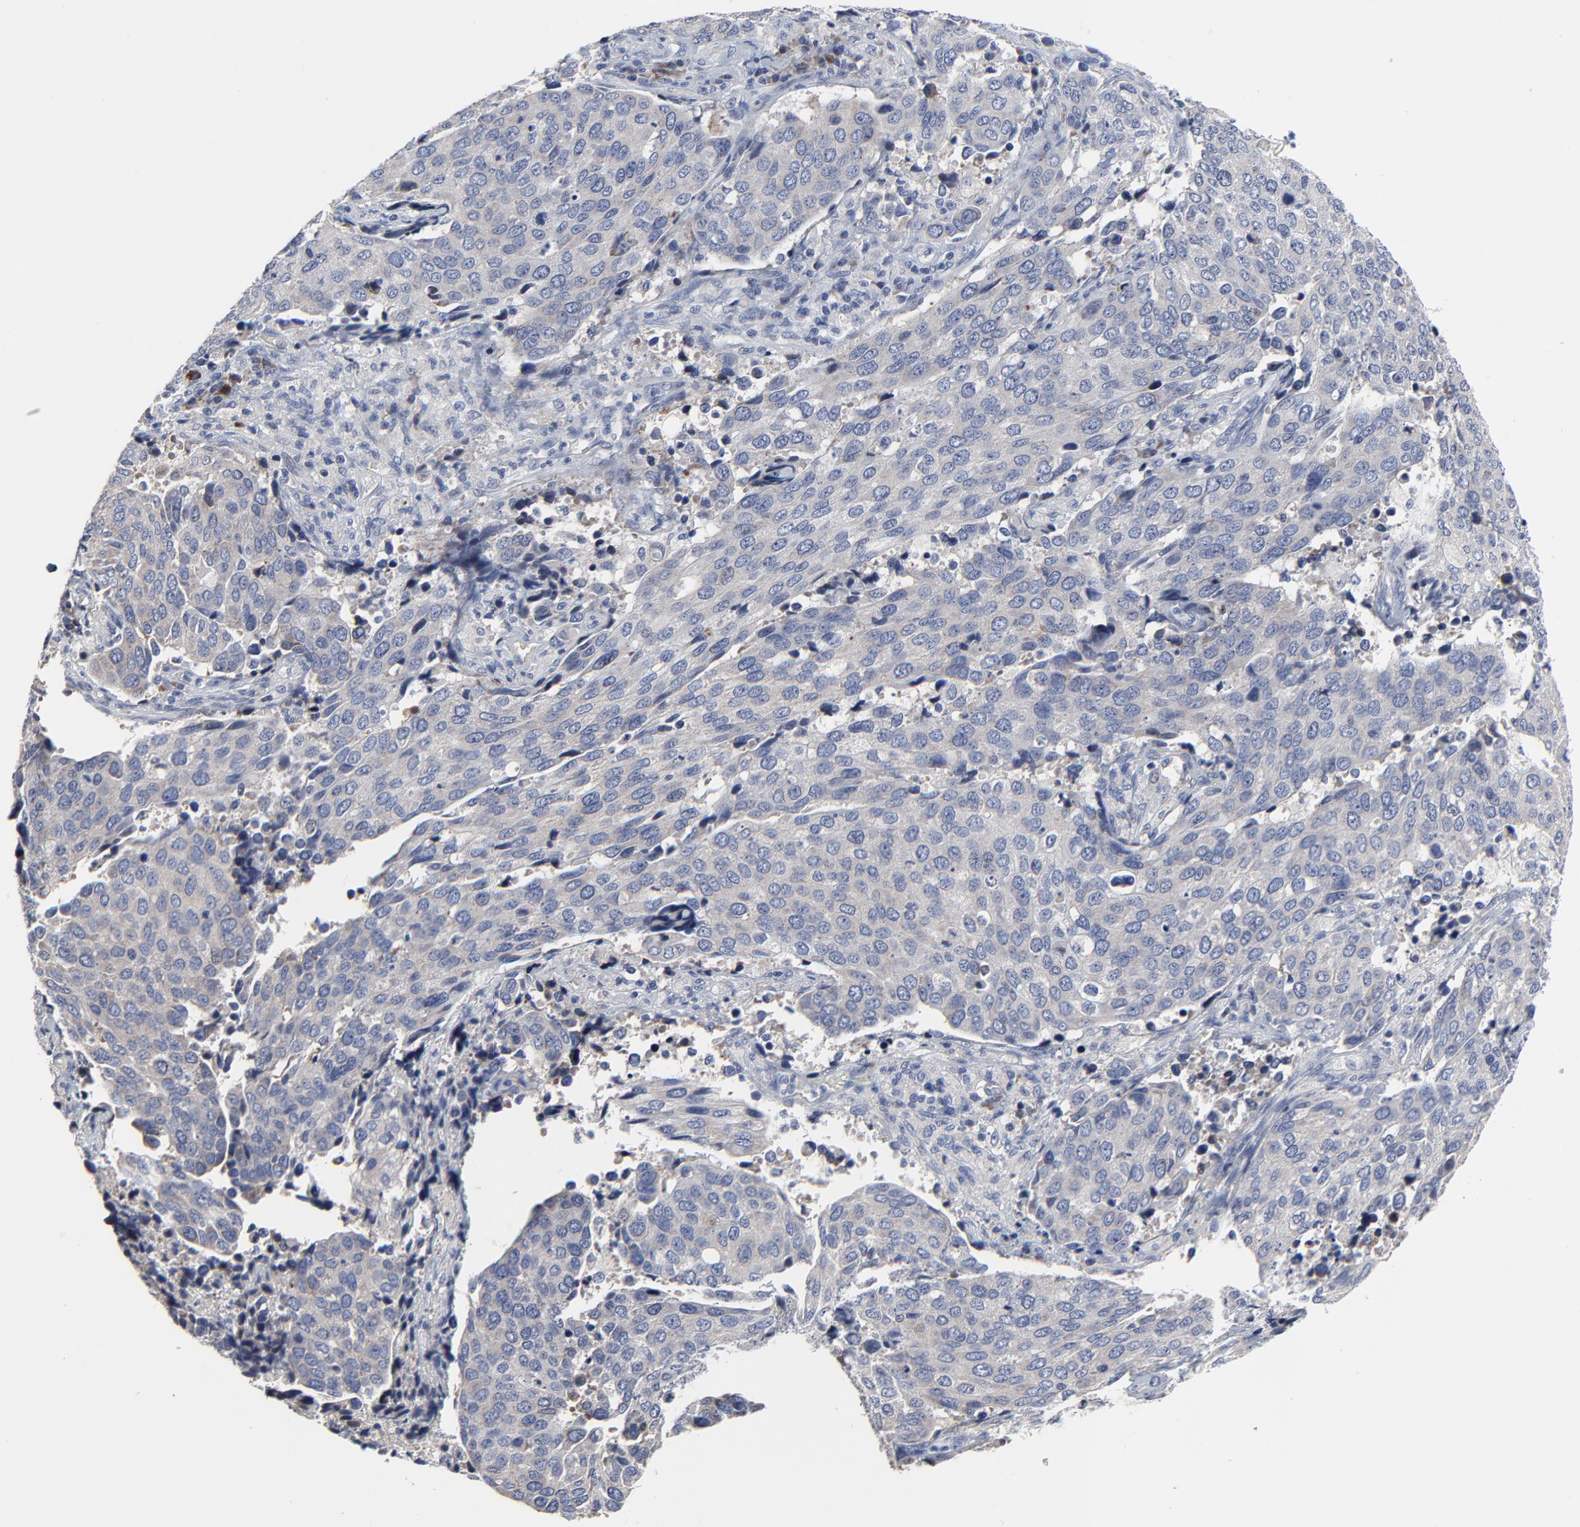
{"staining": {"intensity": "negative", "quantity": "none", "location": "none"}, "tissue": "cervical cancer", "cell_type": "Tumor cells", "image_type": "cancer", "snomed": [{"axis": "morphology", "description": "Squamous cell carcinoma, NOS"}, {"axis": "topography", "description": "Cervix"}], "caption": "IHC micrograph of neoplastic tissue: human cervical cancer (squamous cell carcinoma) stained with DAB (3,3'-diaminobenzidine) exhibits no significant protein expression in tumor cells.", "gene": "NLGN3", "patient": {"sex": "female", "age": 54}}